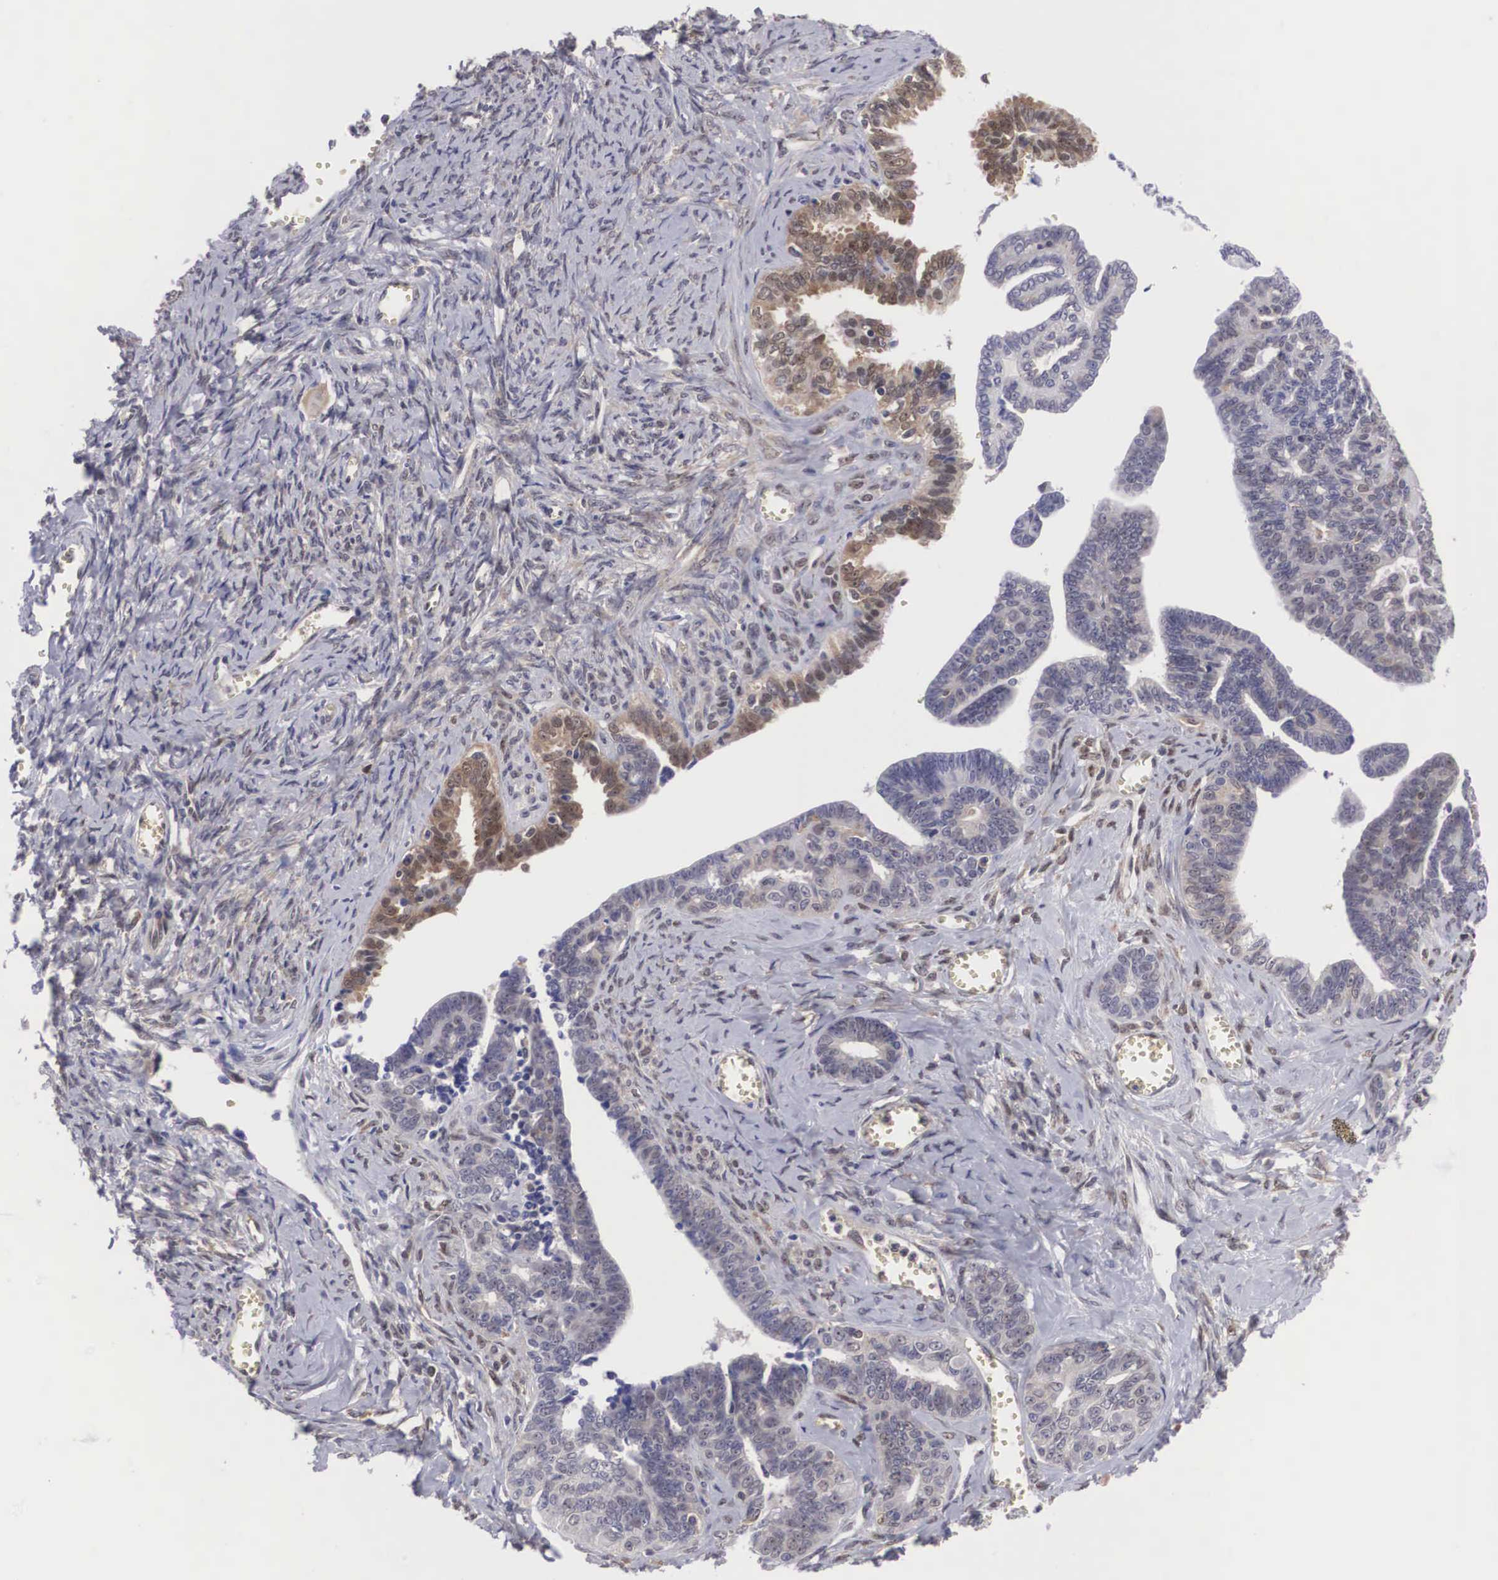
{"staining": {"intensity": "moderate", "quantity": "25%-75%", "location": "cytoplasmic/membranous,nuclear"}, "tissue": "ovarian cancer", "cell_type": "Tumor cells", "image_type": "cancer", "snomed": [{"axis": "morphology", "description": "Cystadenocarcinoma, serous, NOS"}, {"axis": "topography", "description": "Ovary"}], "caption": "Moderate cytoplasmic/membranous and nuclear staining is identified in approximately 25%-75% of tumor cells in ovarian cancer (serous cystadenocarcinoma). (IHC, brightfield microscopy, high magnification).", "gene": "ADSL", "patient": {"sex": "female", "age": 71}}